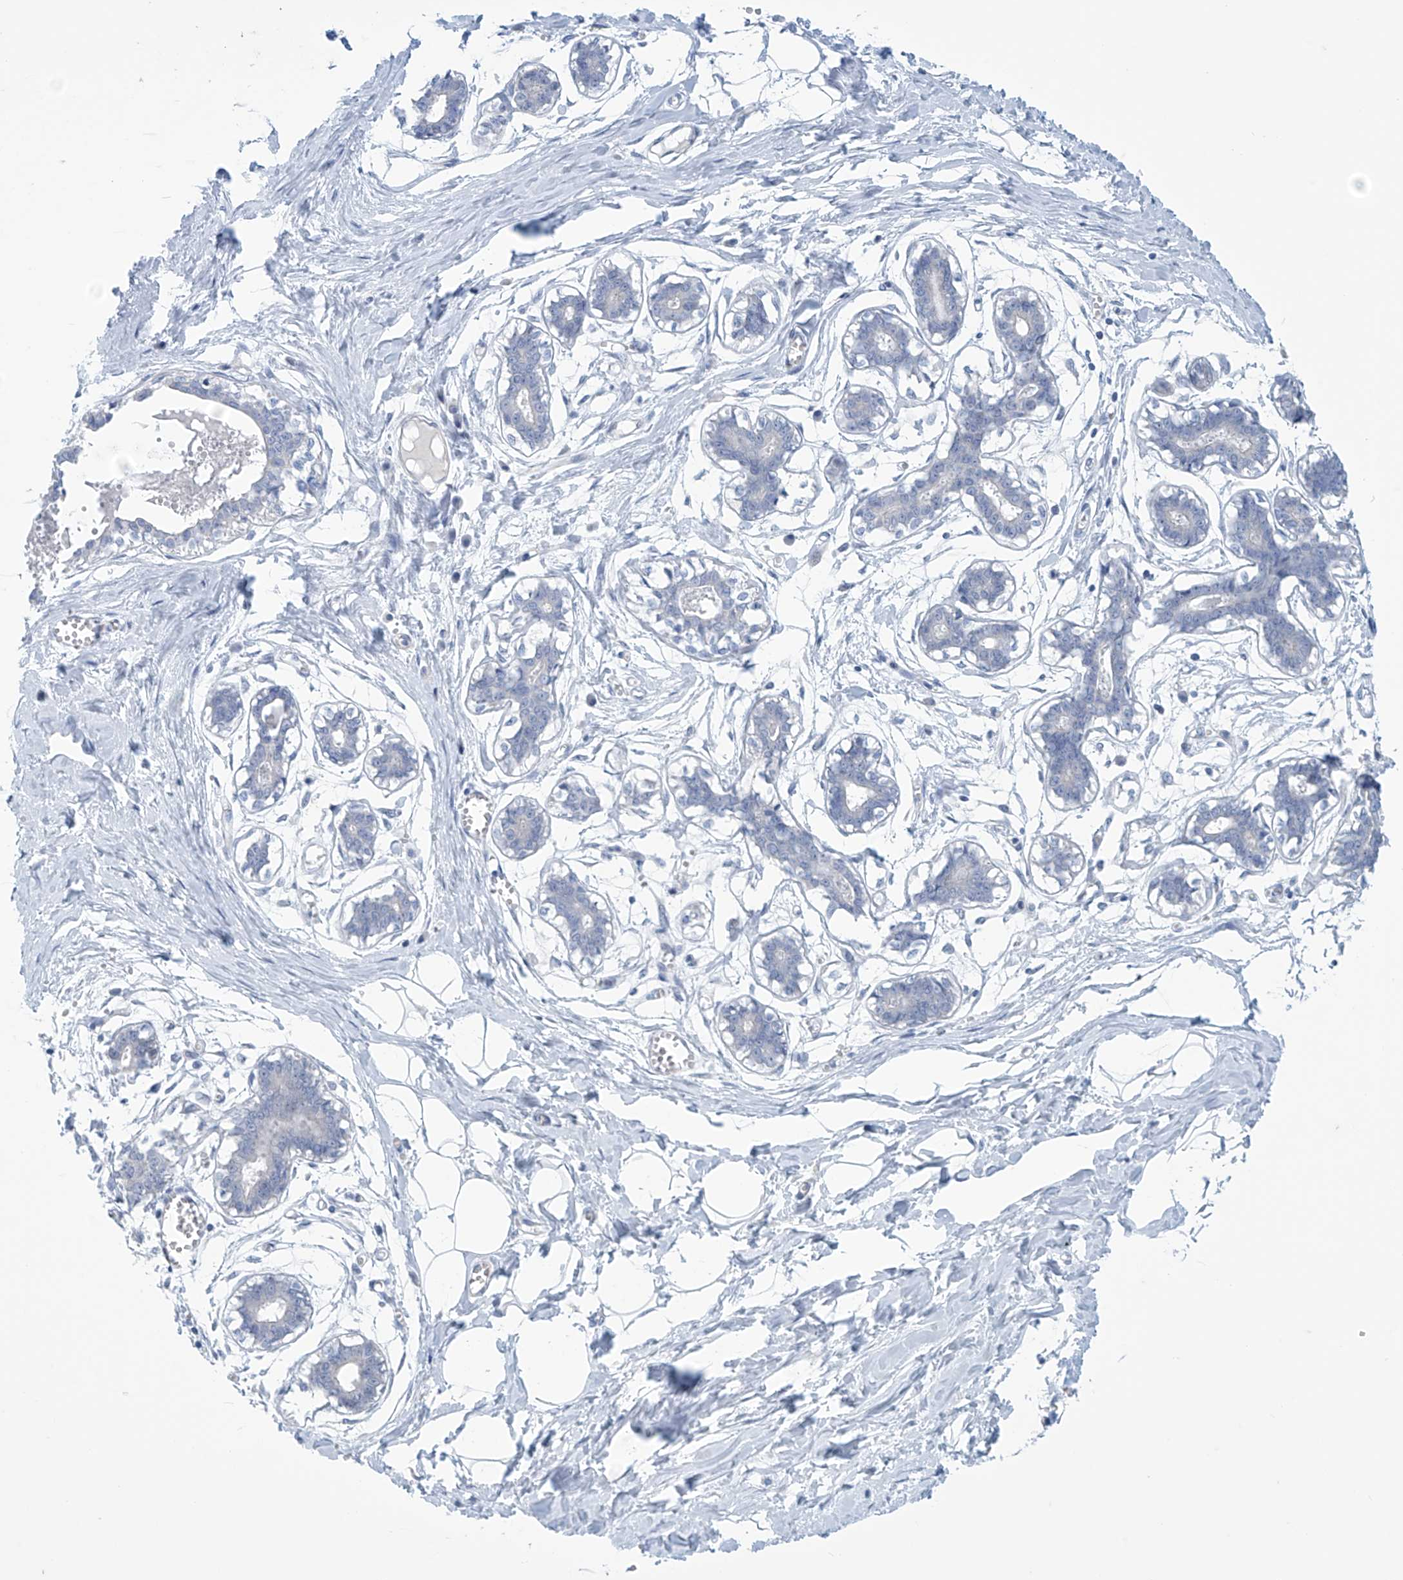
{"staining": {"intensity": "negative", "quantity": "none", "location": "none"}, "tissue": "breast", "cell_type": "Adipocytes", "image_type": "normal", "snomed": [{"axis": "morphology", "description": "Normal tissue, NOS"}, {"axis": "topography", "description": "Breast"}], "caption": "Immunohistochemistry (IHC) micrograph of unremarkable breast: human breast stained with DAB displays no significant protein expression in adipocytes. (DAB immunohistochemistry (IHC), high magnification).", "gene": "SLC35A5", "patient": {"sex": "female", "age": 27}}